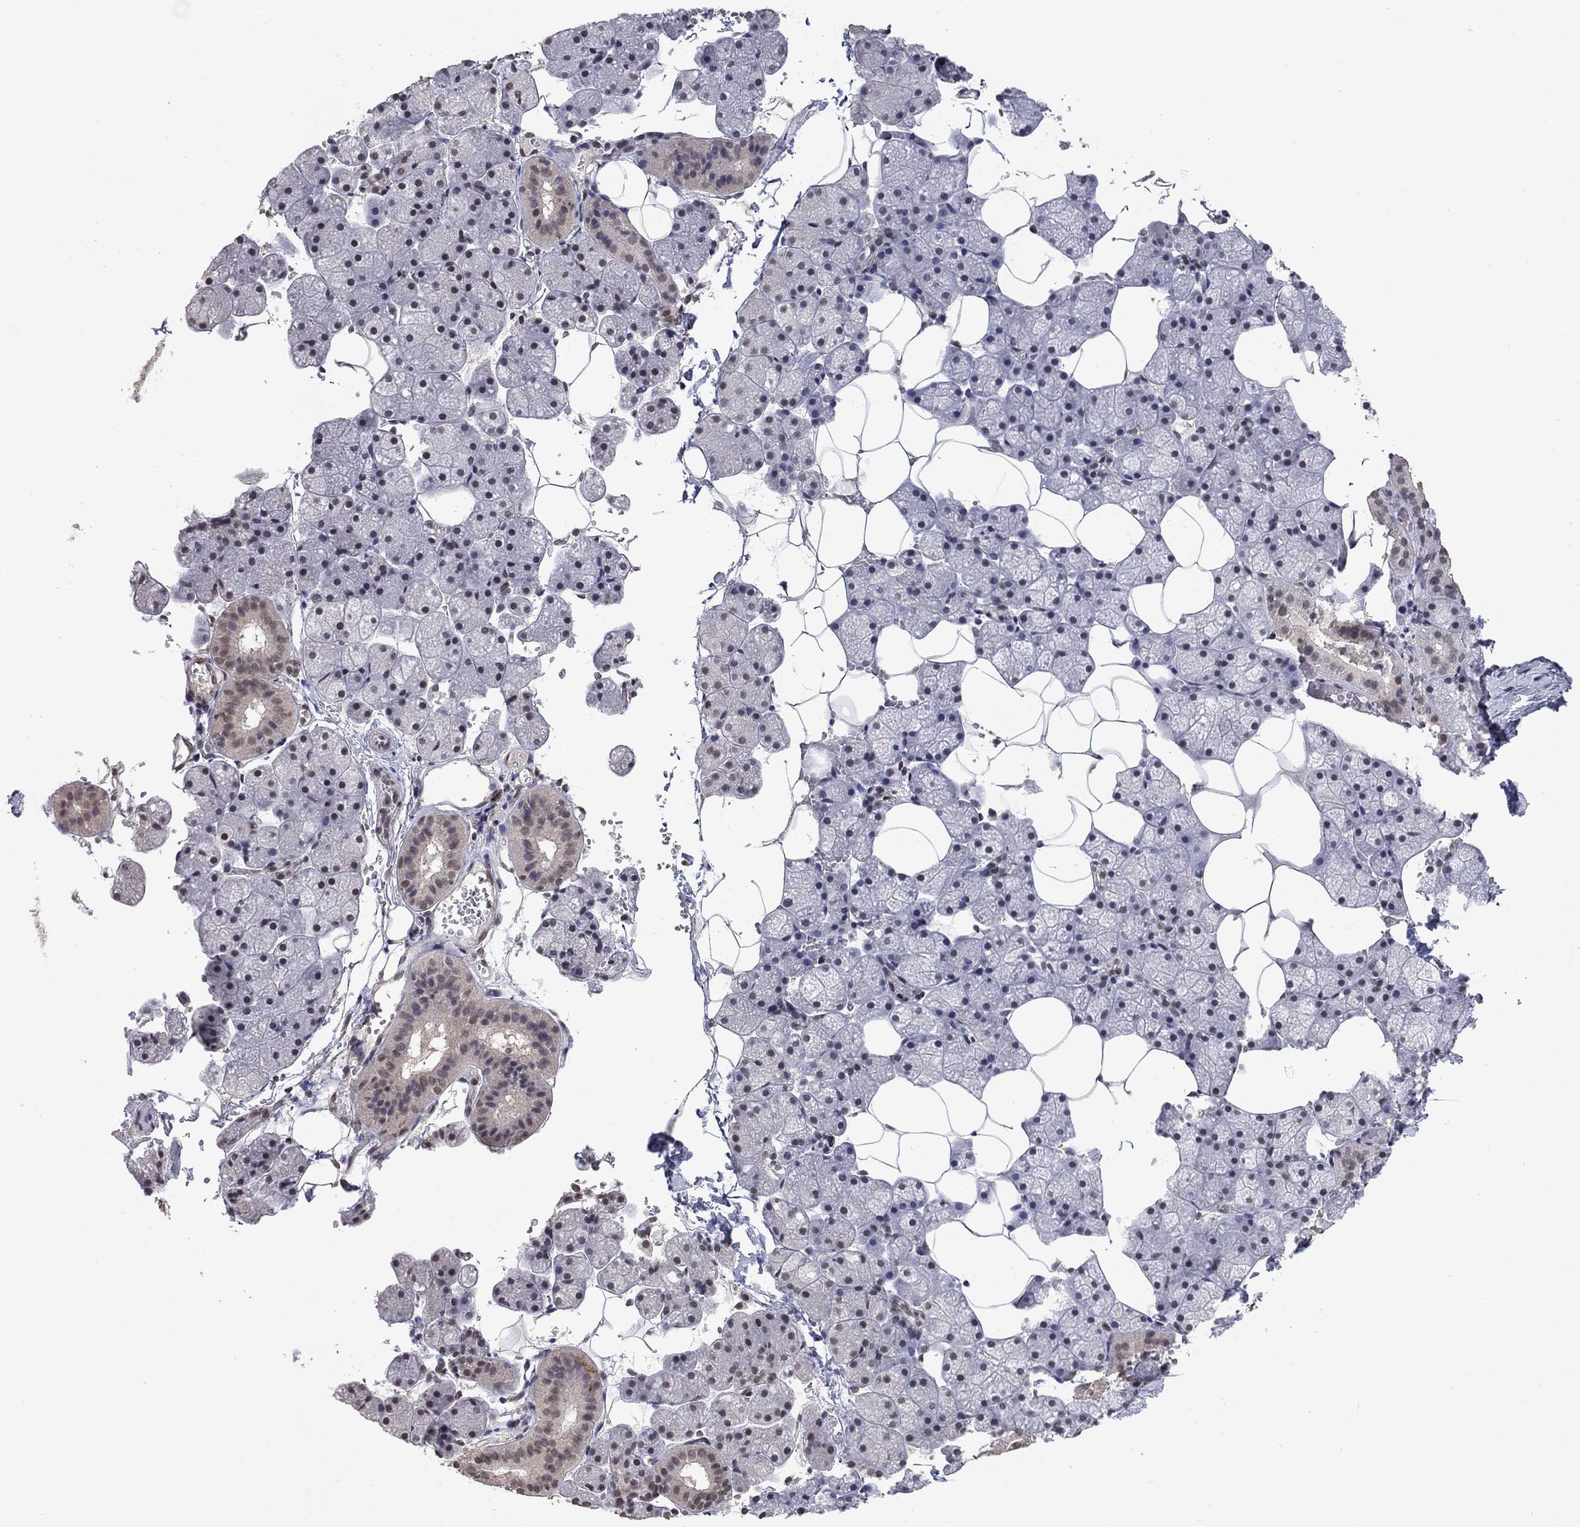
{"staining": {"intensity": "weak", "quantity": "25%-75%", "location": "nuclear"}, "tissue": "salivary gland", "cell_type": "Glandular cells", "image_type": "normal", "snomed": [{"axis": "morphology", "description": "Normal tissue, NOS"}, {"axis": "topography", "description": "Salivary gland"}], "caption": "IHC histopathology image of normal salivary gland stained for a protein (brown), which exhibits low levels of weak nuclear positivity in approximately 25%-75% of glandular cells.", "gene": "GRIA3", "patient": {"sex": "male", "age": 38}}